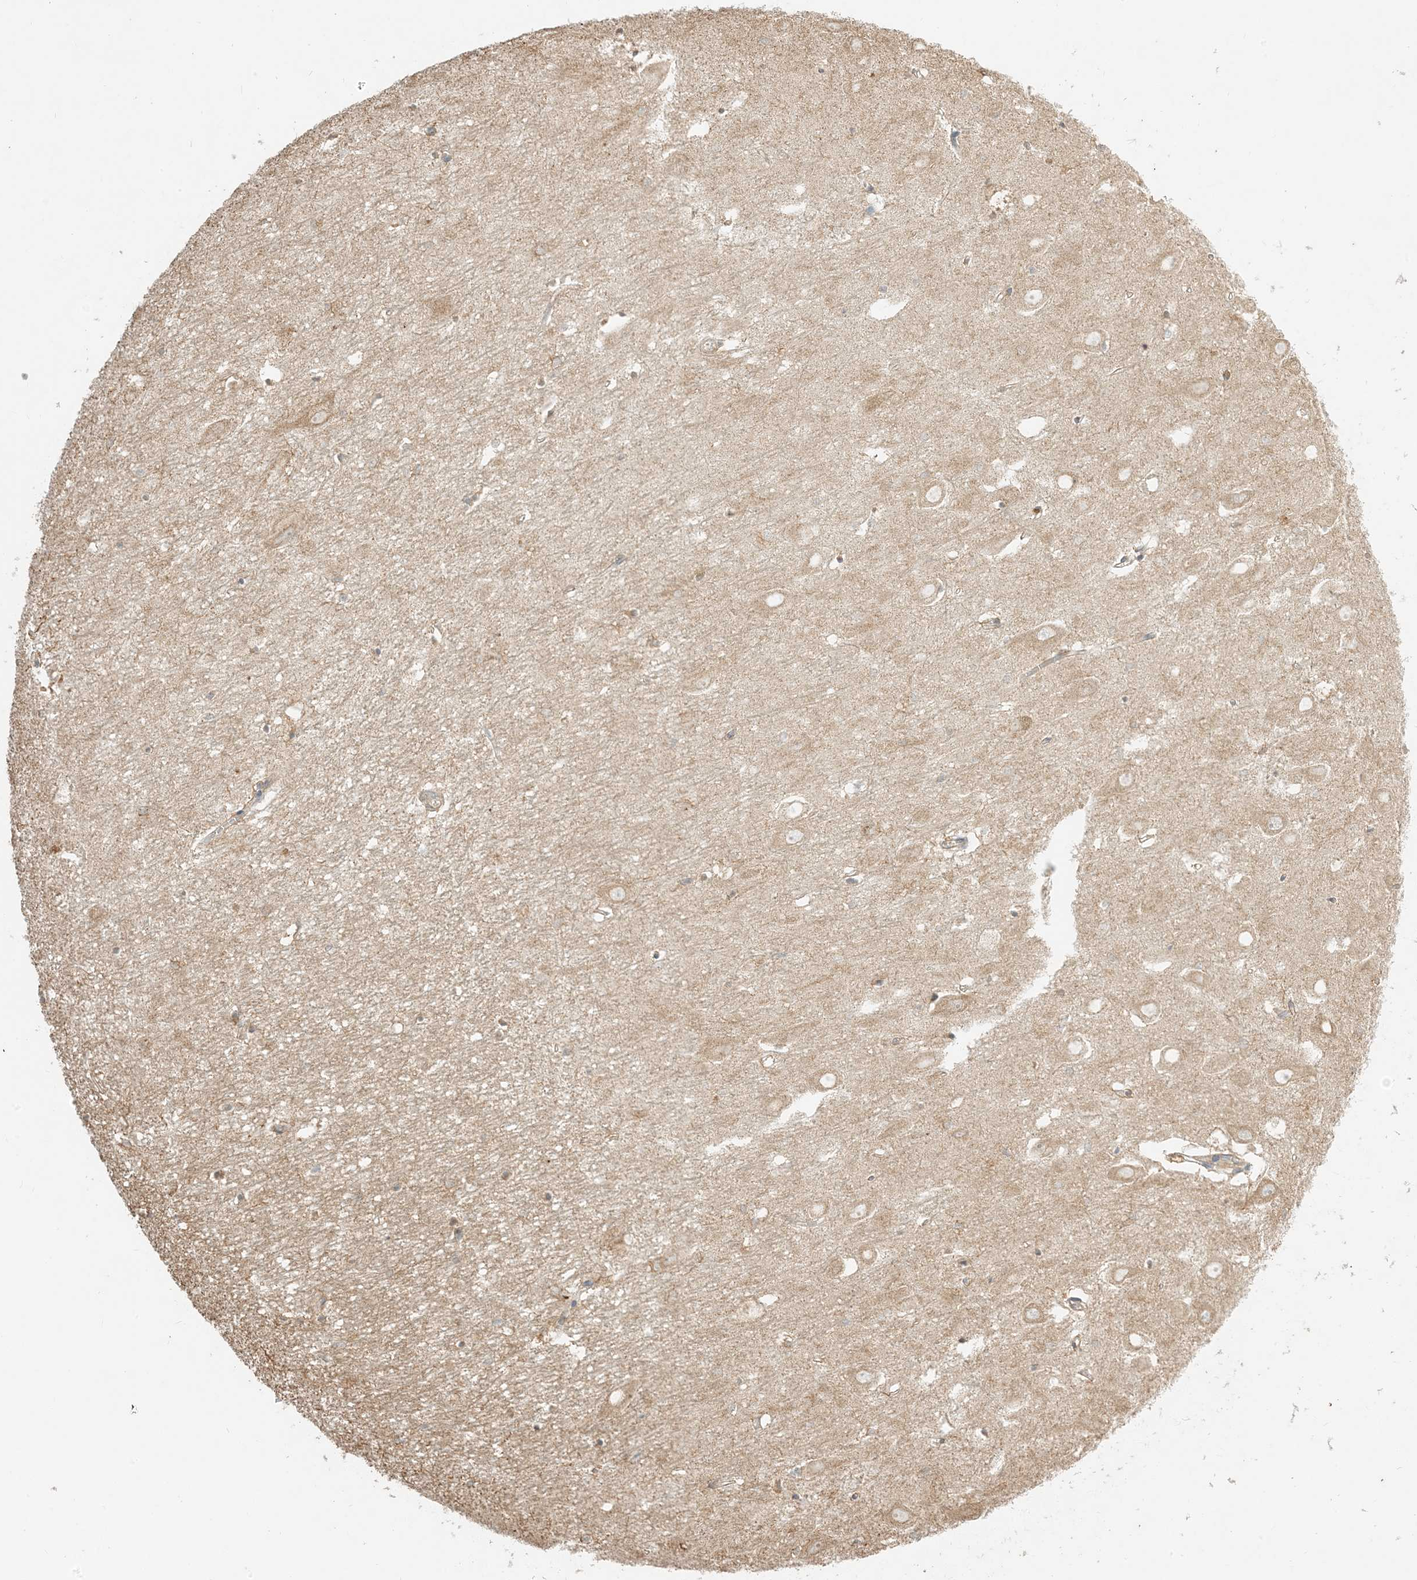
{"staining": {"intensity": "moderate", "quantity": "<25%", "location": "cytoplasmic/membranous"}, "tissue": "hippocampus", "cell_type": "Glial cells", "image_type": "normal", "snomed": [{"axis": "morphology", "description": "Normal tissue, NOS"}, {"axis": "topography", "description": "Hippocampus"}], "caption": "Immunohistochemistry (IHC) of benign human hippocampus demonstrates low levels of moderate cytoplasmic/membranous expression in approximately <25% of glial cells.", "gene": "MCOLN1", "patient": {"sex": "female", "age": 64}}